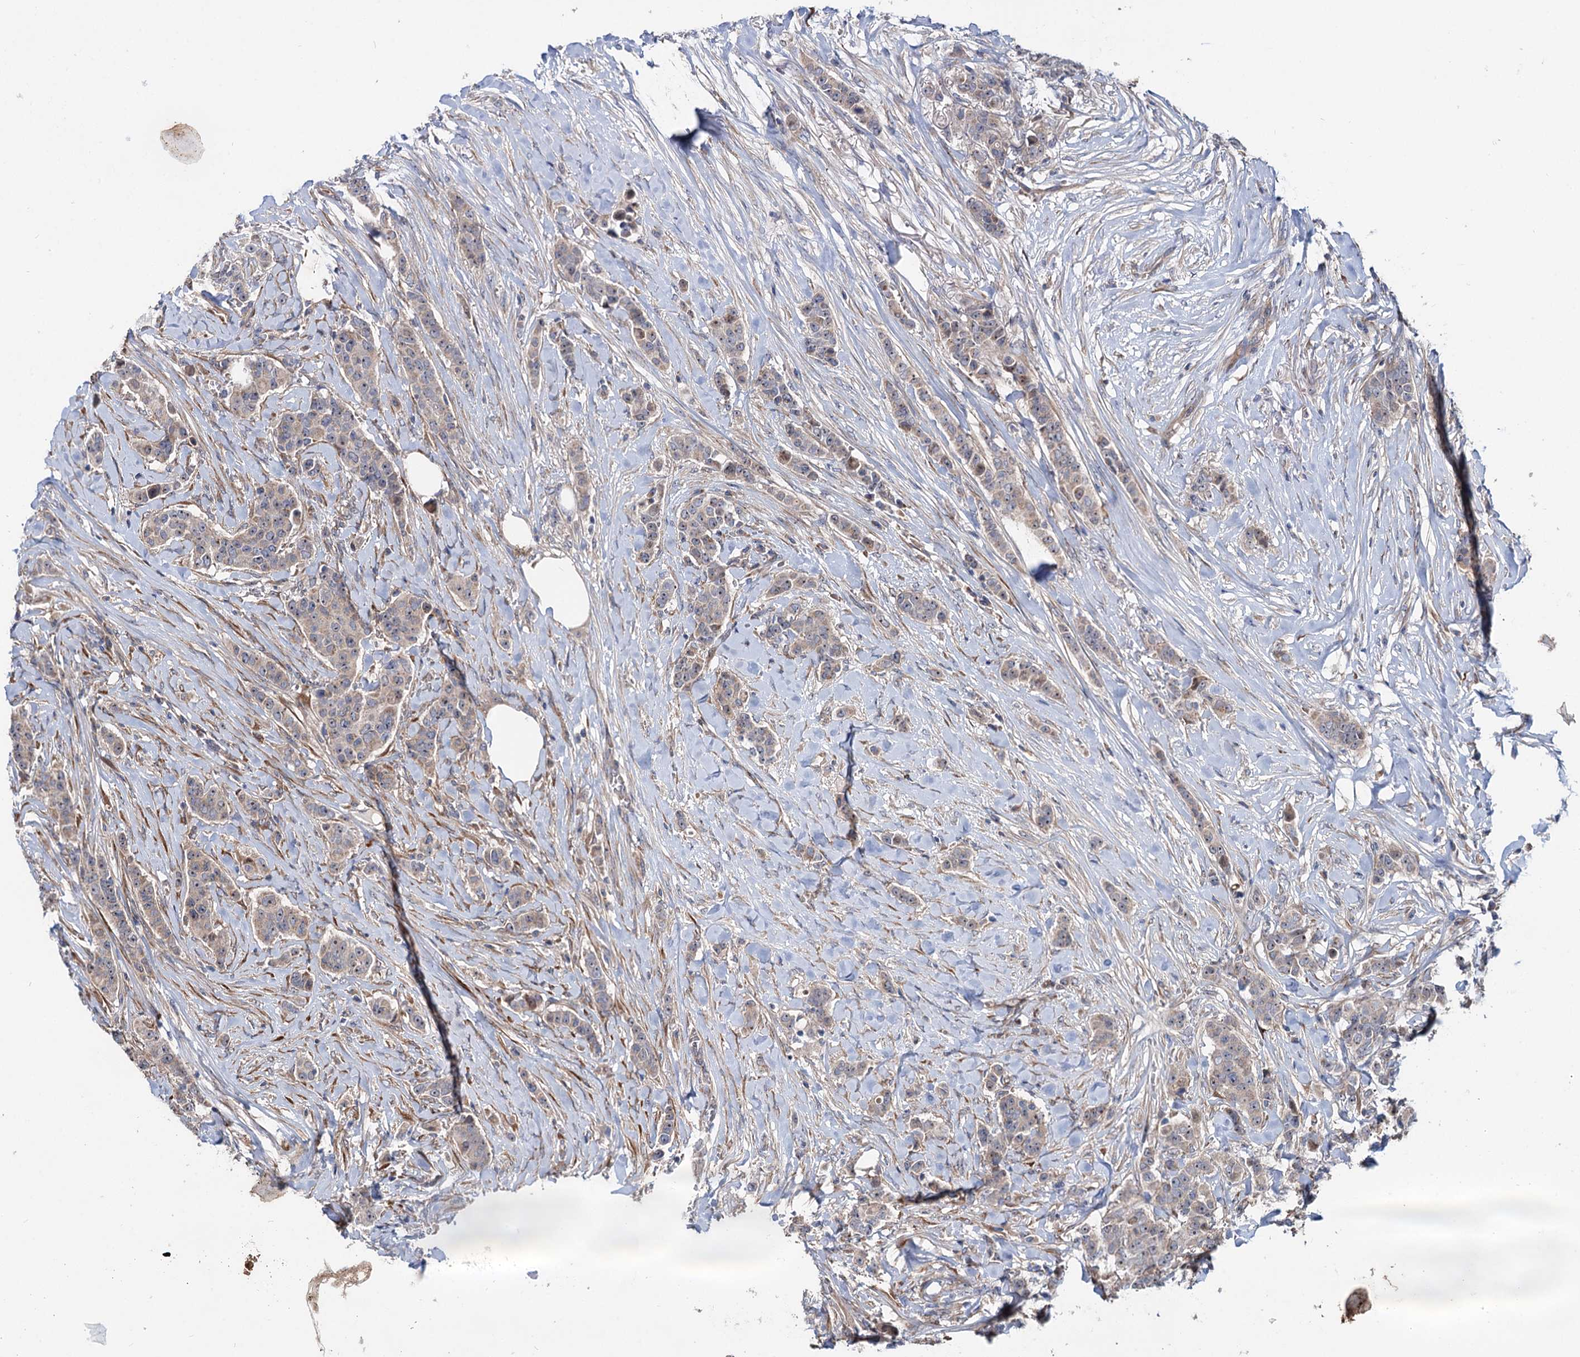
{"staining": {"intensity": "weak", "quantity": "25%-75%", "location": "cytoplasmic/membranous,nuclear"}, "tissue": "breast cancer", "cell_type": "Tumor cells", "image_type": "cancer", "snomed": [{"axis": "morphology", "description": "Duct carcinoma"}, {"axis": "topography", "description": "Breast"}], "caption": "Breast cancer (intraductal carcinoma) stained with a brown dye reveals weak cytoplasmic/membranous and nuclear positive positivity in approximately 25%-75% of tumor cells.", "gene": "PTDSS2", "patient": {"sex": "female", "age": 40}}